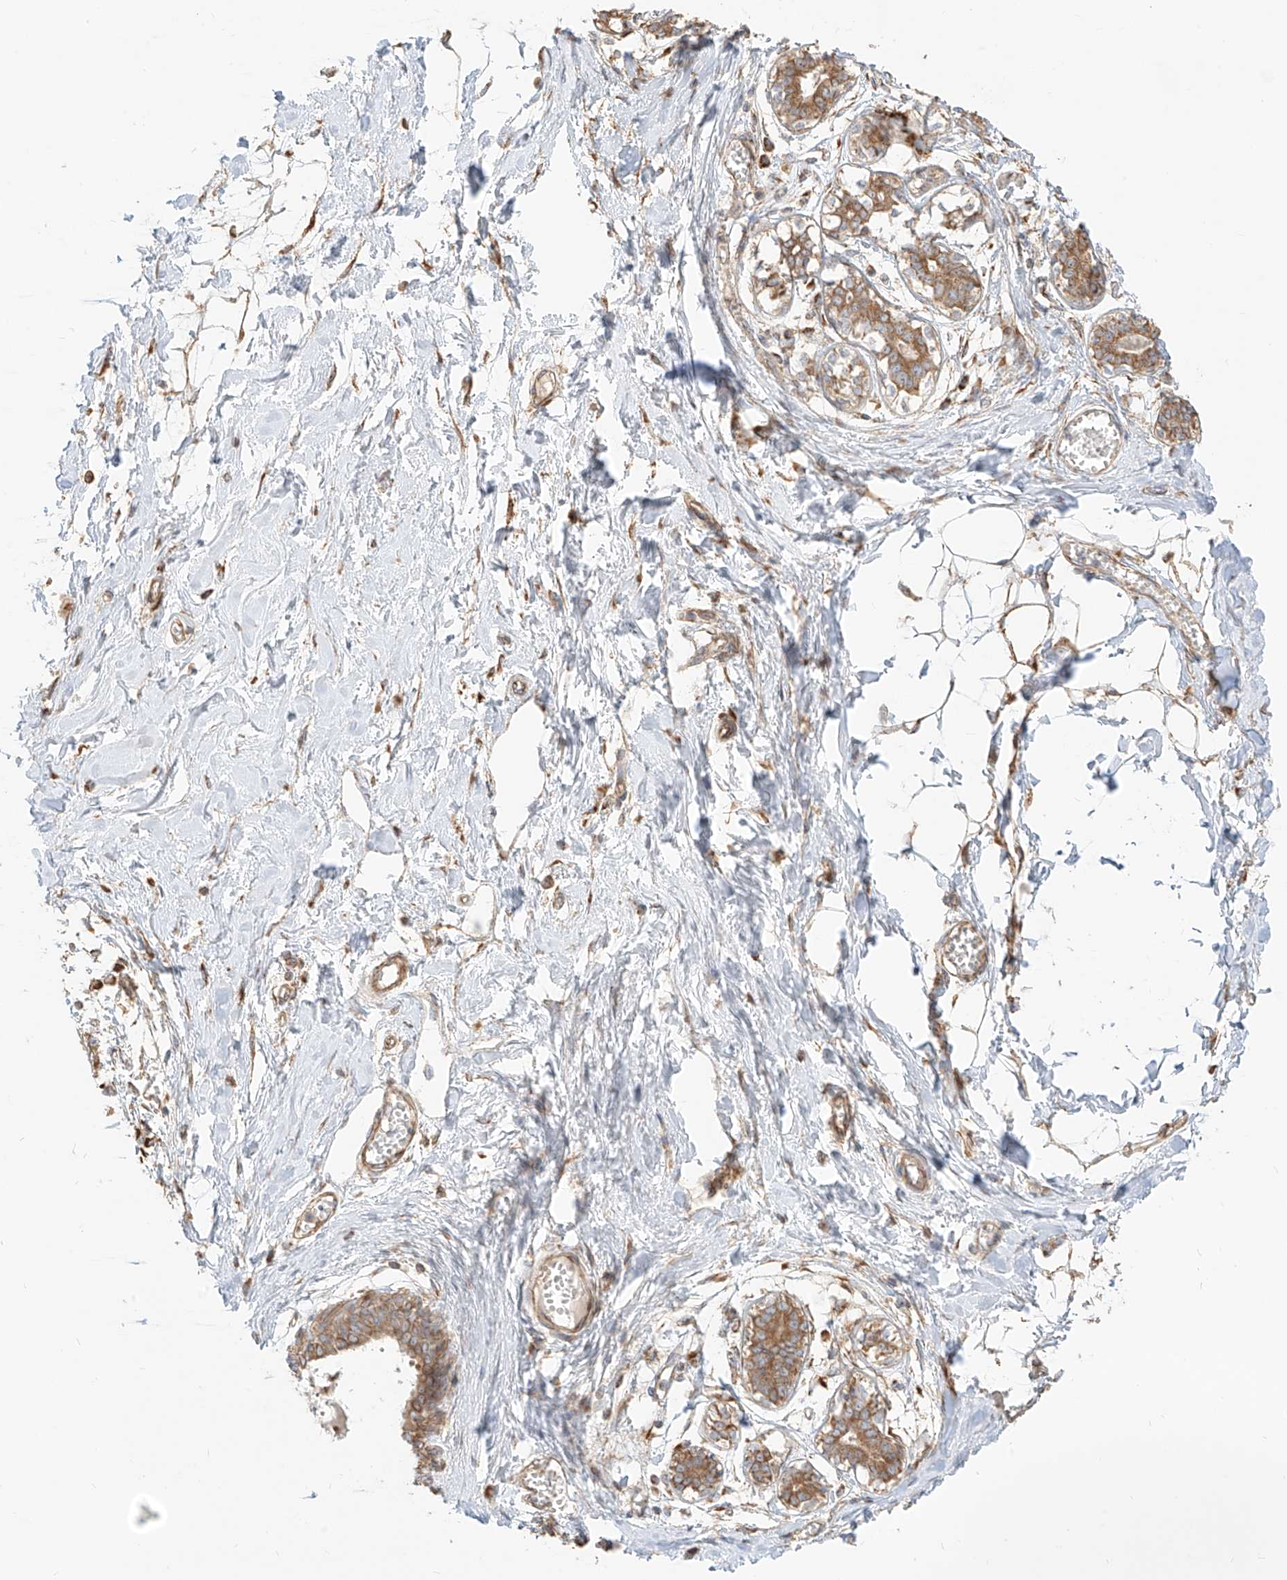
{"staining": {"intensity": "negative", "quantity": "none", "location": "none"}, "tissue": "breast", "cell_type": "Adipocytes", "image_type": "normal", "snomed": [{"axis": "morphology", "description": "Normal tissue, NOS"}, {"axis": "topography", "description": "Breast"}], "caption": "High magnification brightfield microscopy of benign breast stained with DAB (3,3'-diaminobenzidine) (brown) and counterstained with hematoxylin (blue): adipocytes show no significant positivity. Brightfield microscopy of immunohistochemistry (IHC) stained with DAB (brown) and hematoxylin (blue), captured at high magnification.", "gene": "PLCL1", "patient": {"sex": "female", "age": 27}}